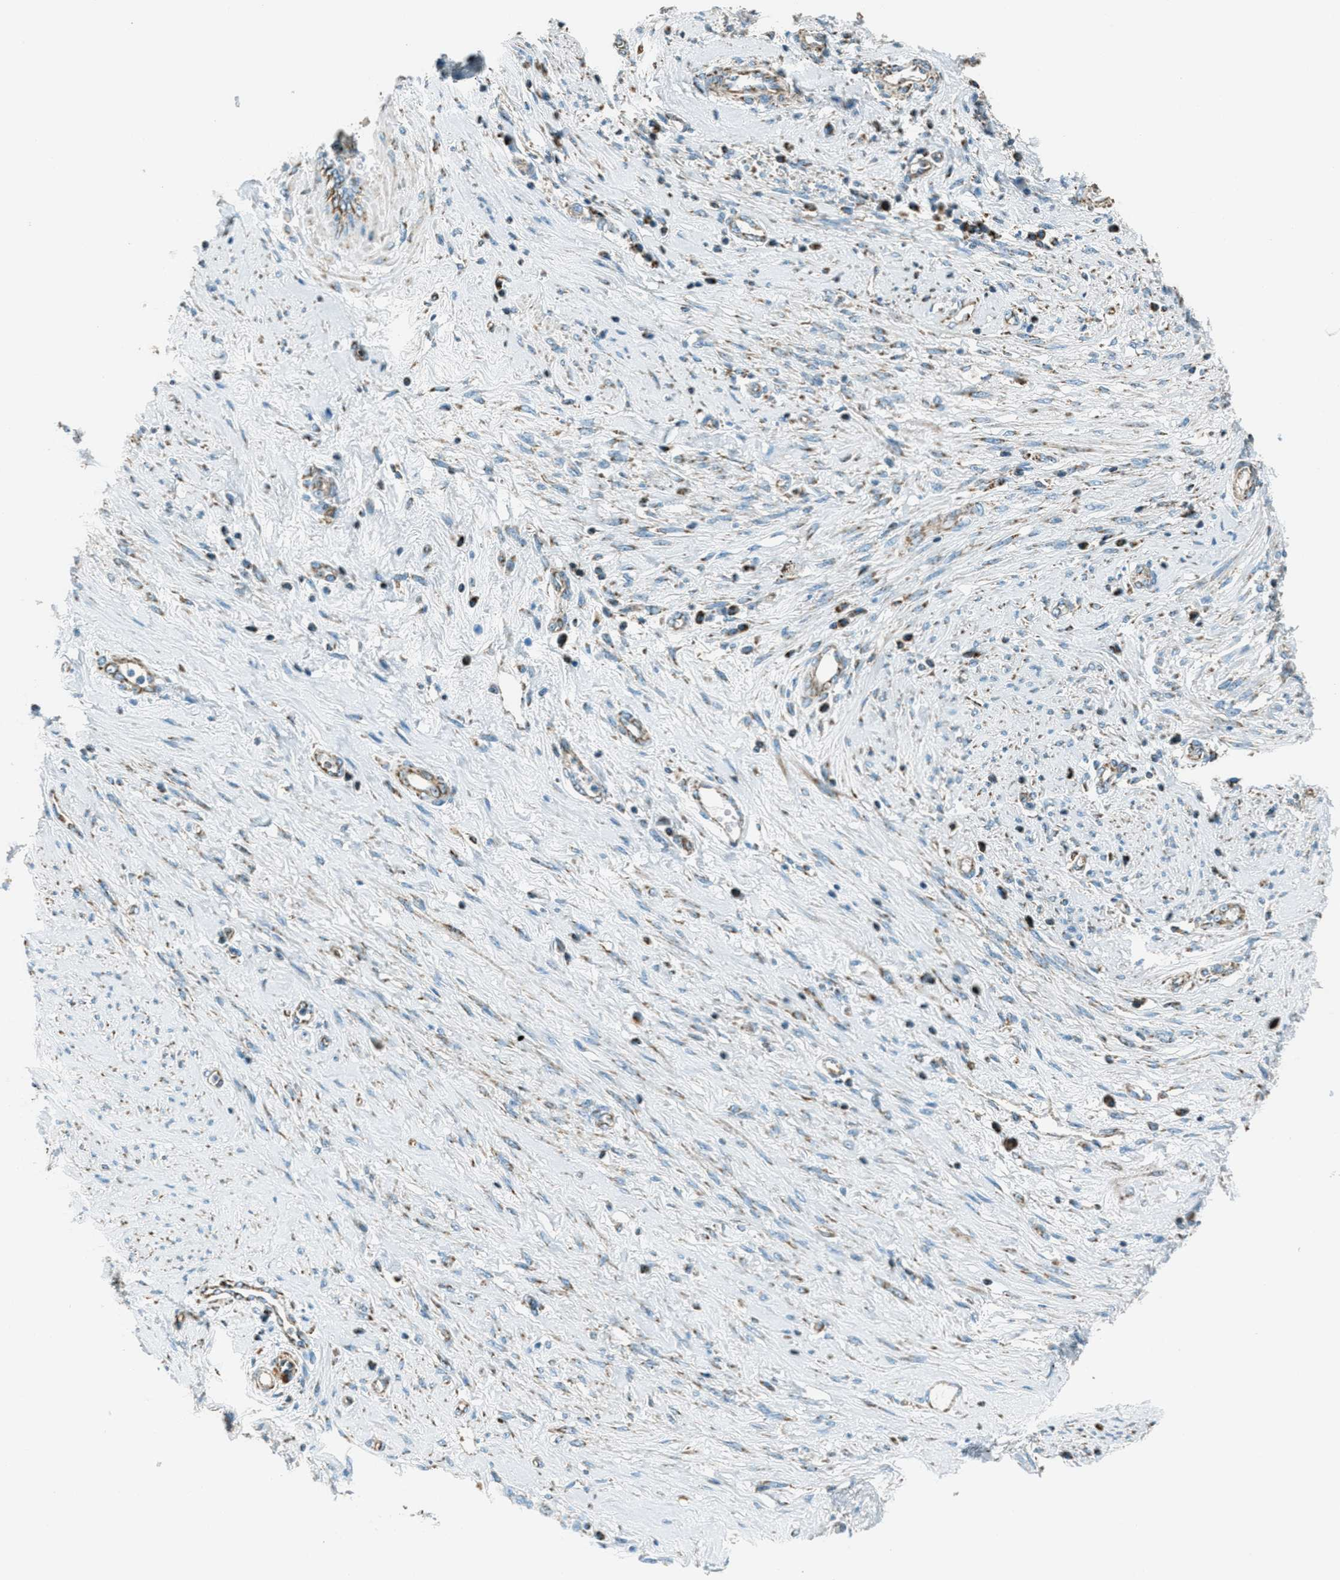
{"staining": {"intensity": "weak", "quantity": ">75%", "location": "cytoplasmic/membranous"}, "tissue": "cervical cancer", "cell_type": "Tumor cells", "image_type": "cancer", "snomed": [{"axis": "morphology", "description": "Normal tissue, NOS"}, {"axis": "morphology", "description": "Squamous cell carcinoma, NOS"}, {"axis": "topography", "description": "Cervix"}], "caption": "Immunohistochemistry staining of cervical cancer (squamous cell carcinoma), which shows low levels of weak cytoplasmic/membranous positivity in approximately >75% of tumor cells indicating weak cytoplasmic/membranous protein positivity. The staining was performed using DAB (3,3'-diaminobenzidine) (brown) for protein detection and nuclei were counterstained in hematoxylin (blue).", "gene": "CHST15", "patient": {"sex": "female", "age": 39}}